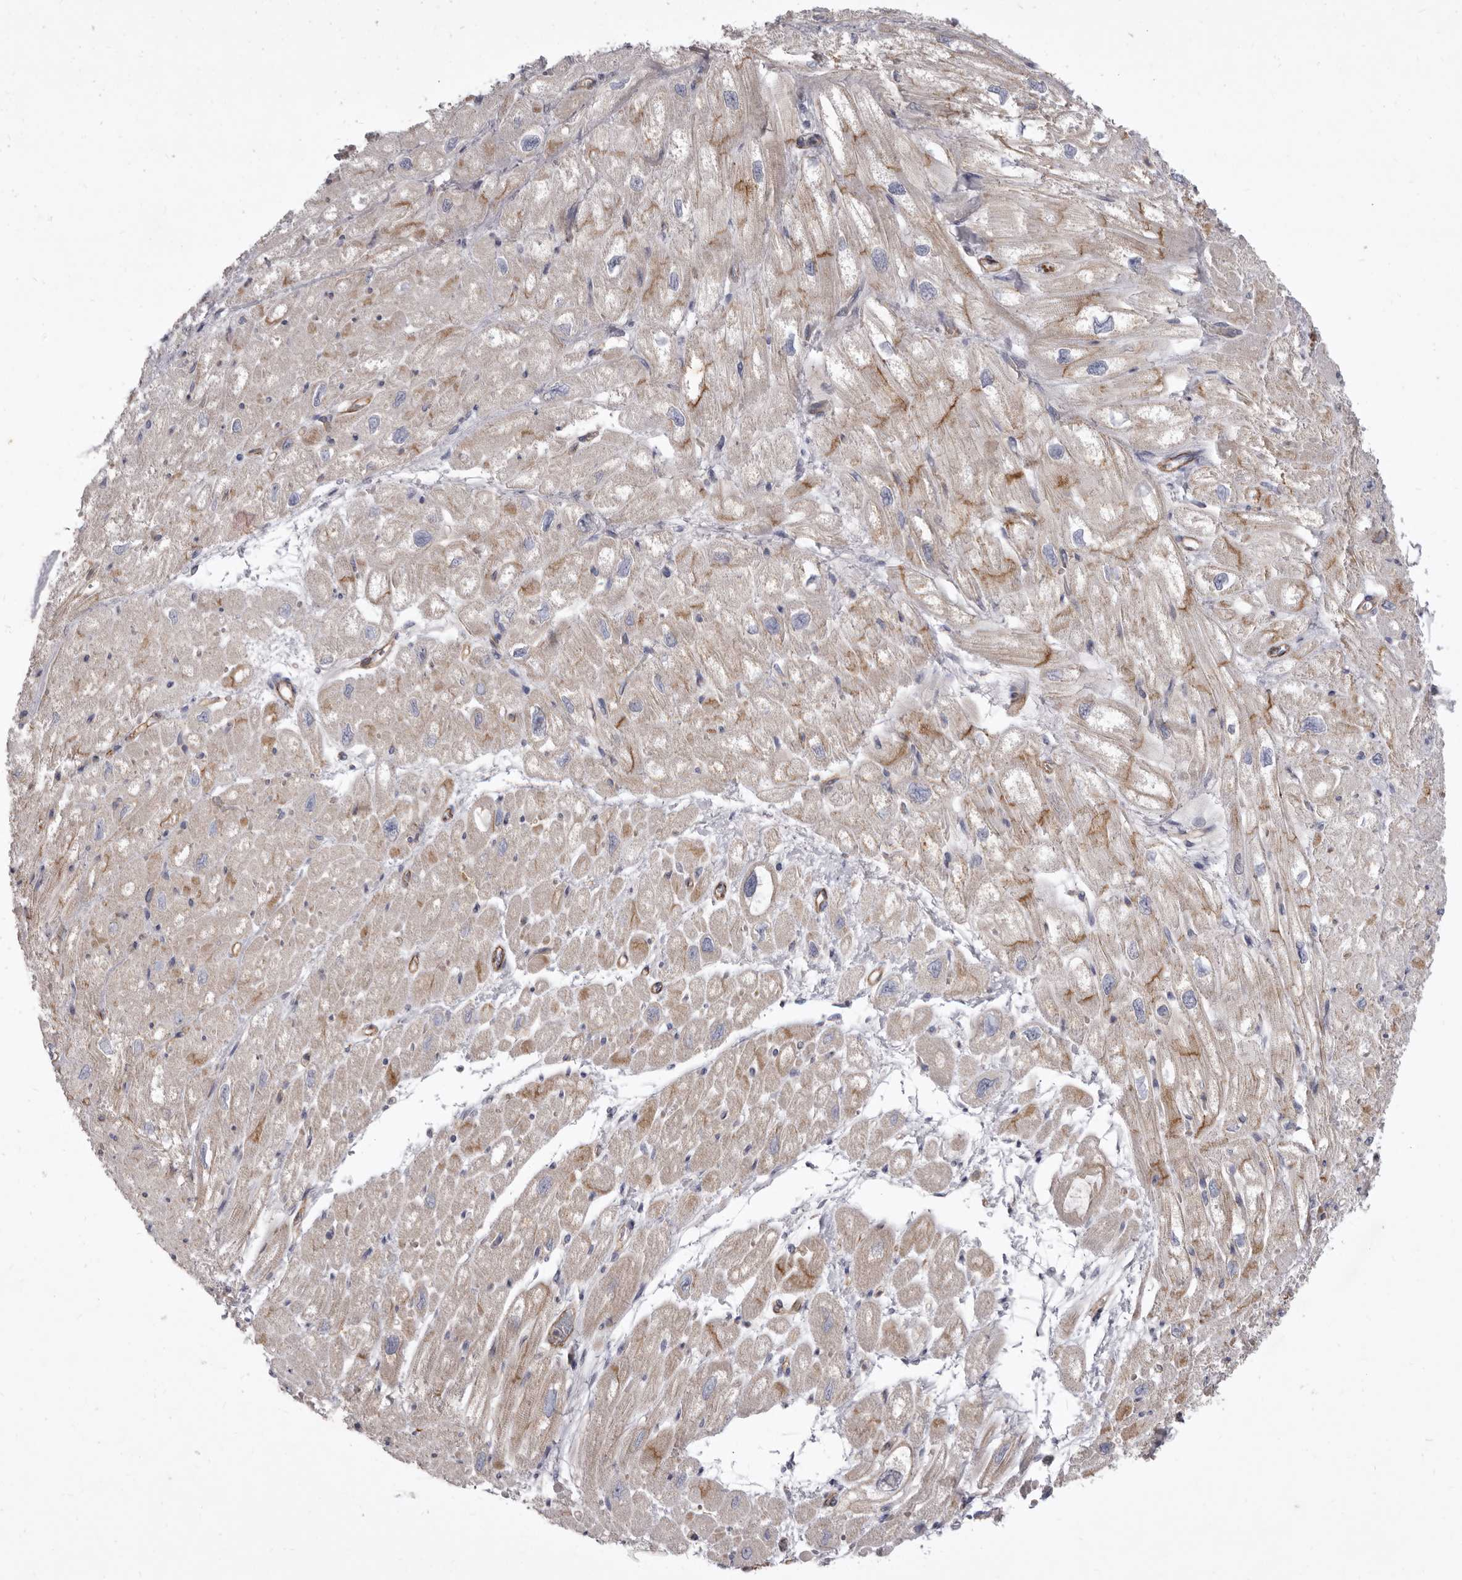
{"staining": {"intensity": "moderate", "quantity": "25%-75%", "location": "cytoplasmic/membranous"}, "tissue": "heart muscle", "cell_type": "Cardiomyocytes", "image_type": "normal", "snomed": [{"axis": "morphology", "description": "Normal tissue, NOS"}, {"axis": "topography", "description": "Heart"}], "caption": "Protein analysis of unremarkable heart muscle displays moderate cytoplasmic/membranous staining in approximately 25%-75% of cardiomyocytes.", "gene": "P2RX6", "patient": {"sex": "male", "age": 50}}